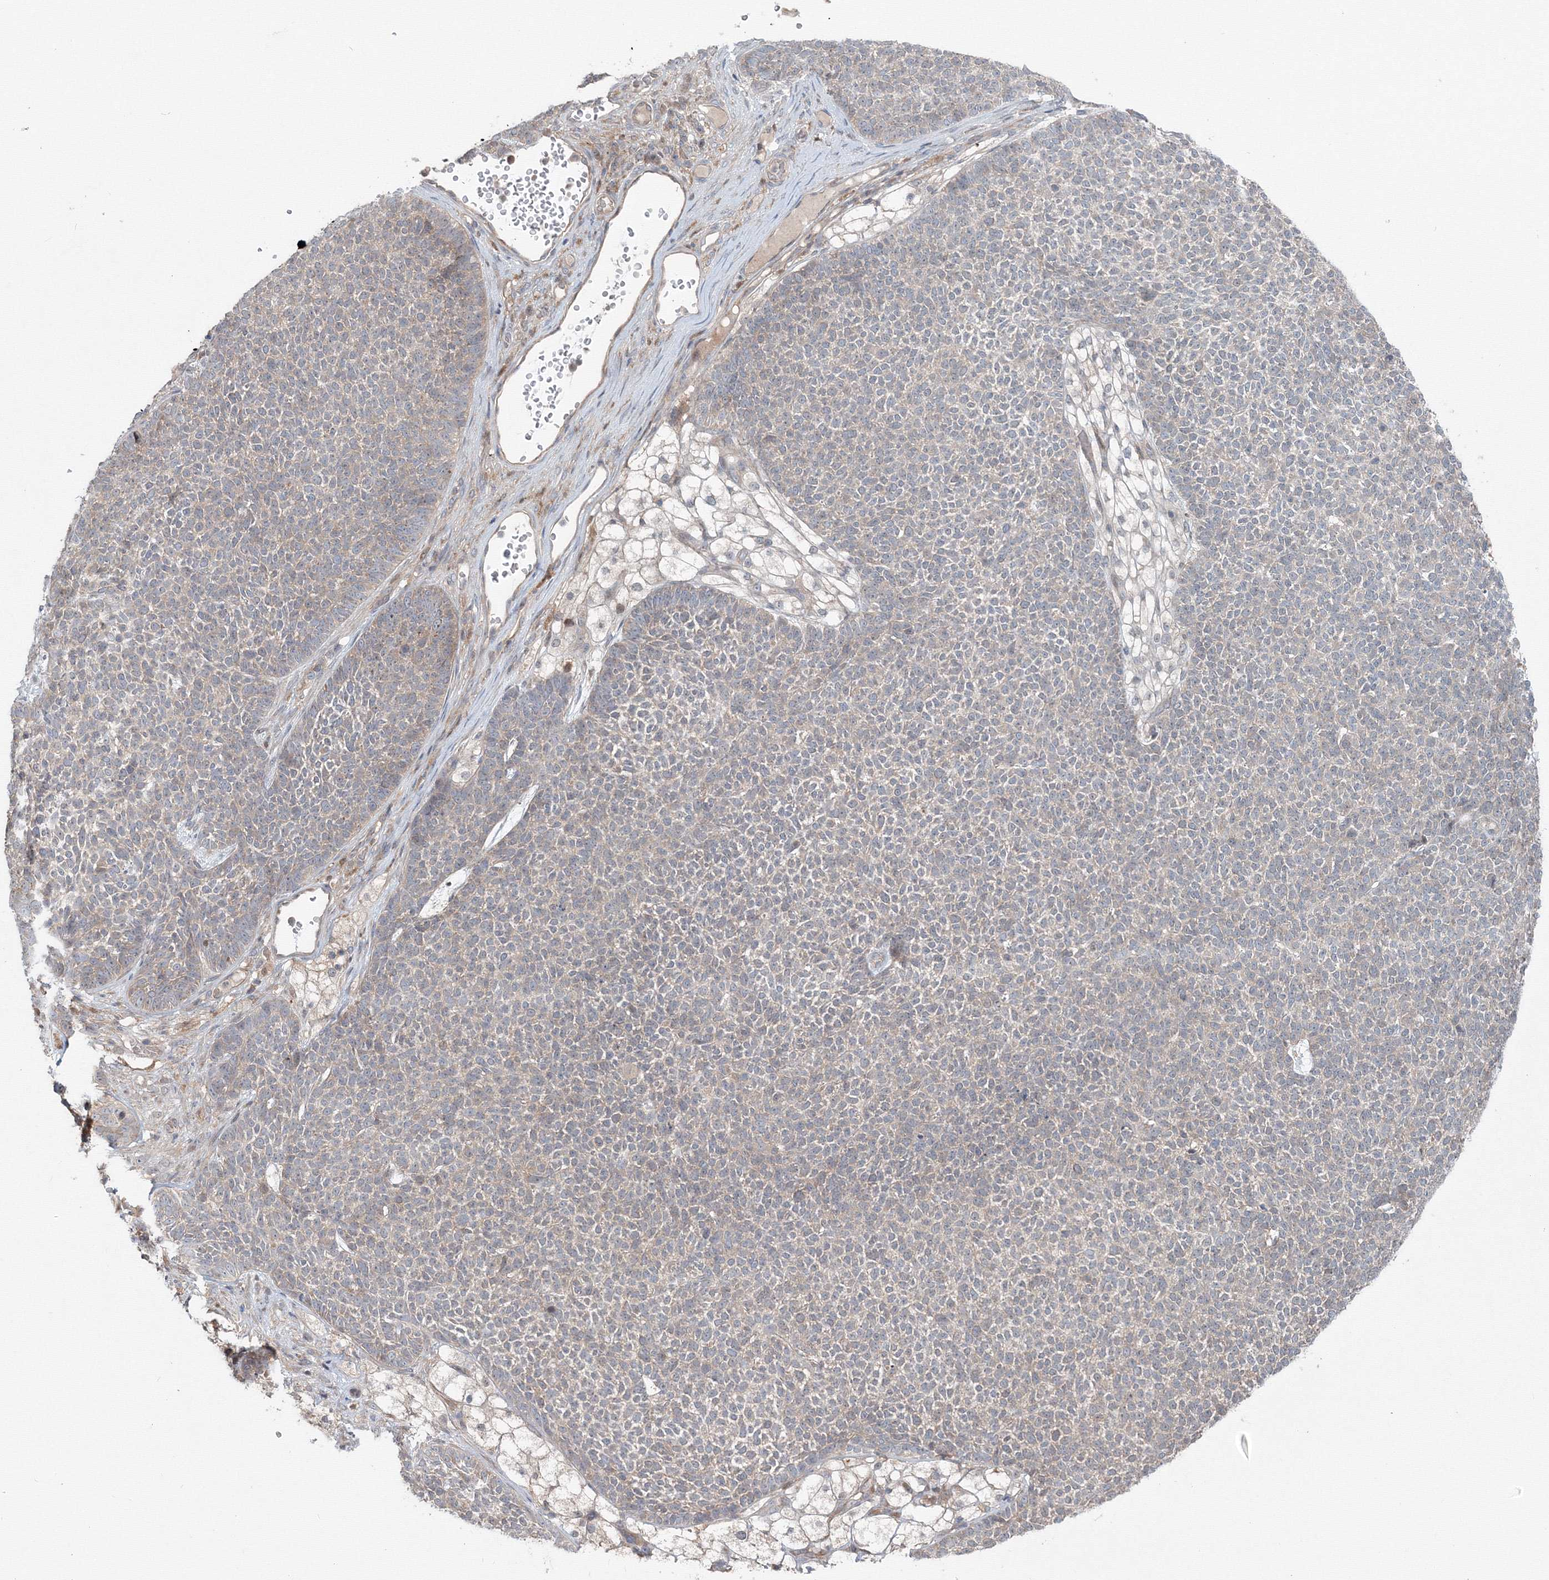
{"staining": {"intensity": "weak", "quantity": "25%-75%", "location": "cytoplasmic/membranous"}, "tissue": "skin cancer", "cell_type": "Tumor cells", "image_type": "cancer", "snomed": [{"axis": "morphology", "description": "Basal cell carcinoma"}, {"axis": "topography", "description": "Skin"}], "caption": "This photomicrograph displays skin basal cell carcinoma stained with immunohistochemistry (IHC) to label a protein in brown. The cytoplasmic/membranous of tumor cells show weak positivity for the protein. Nuclei are counter-stained blue.", "gene": "MKRN2", "patient": {"sex": "female", "age": 84}}